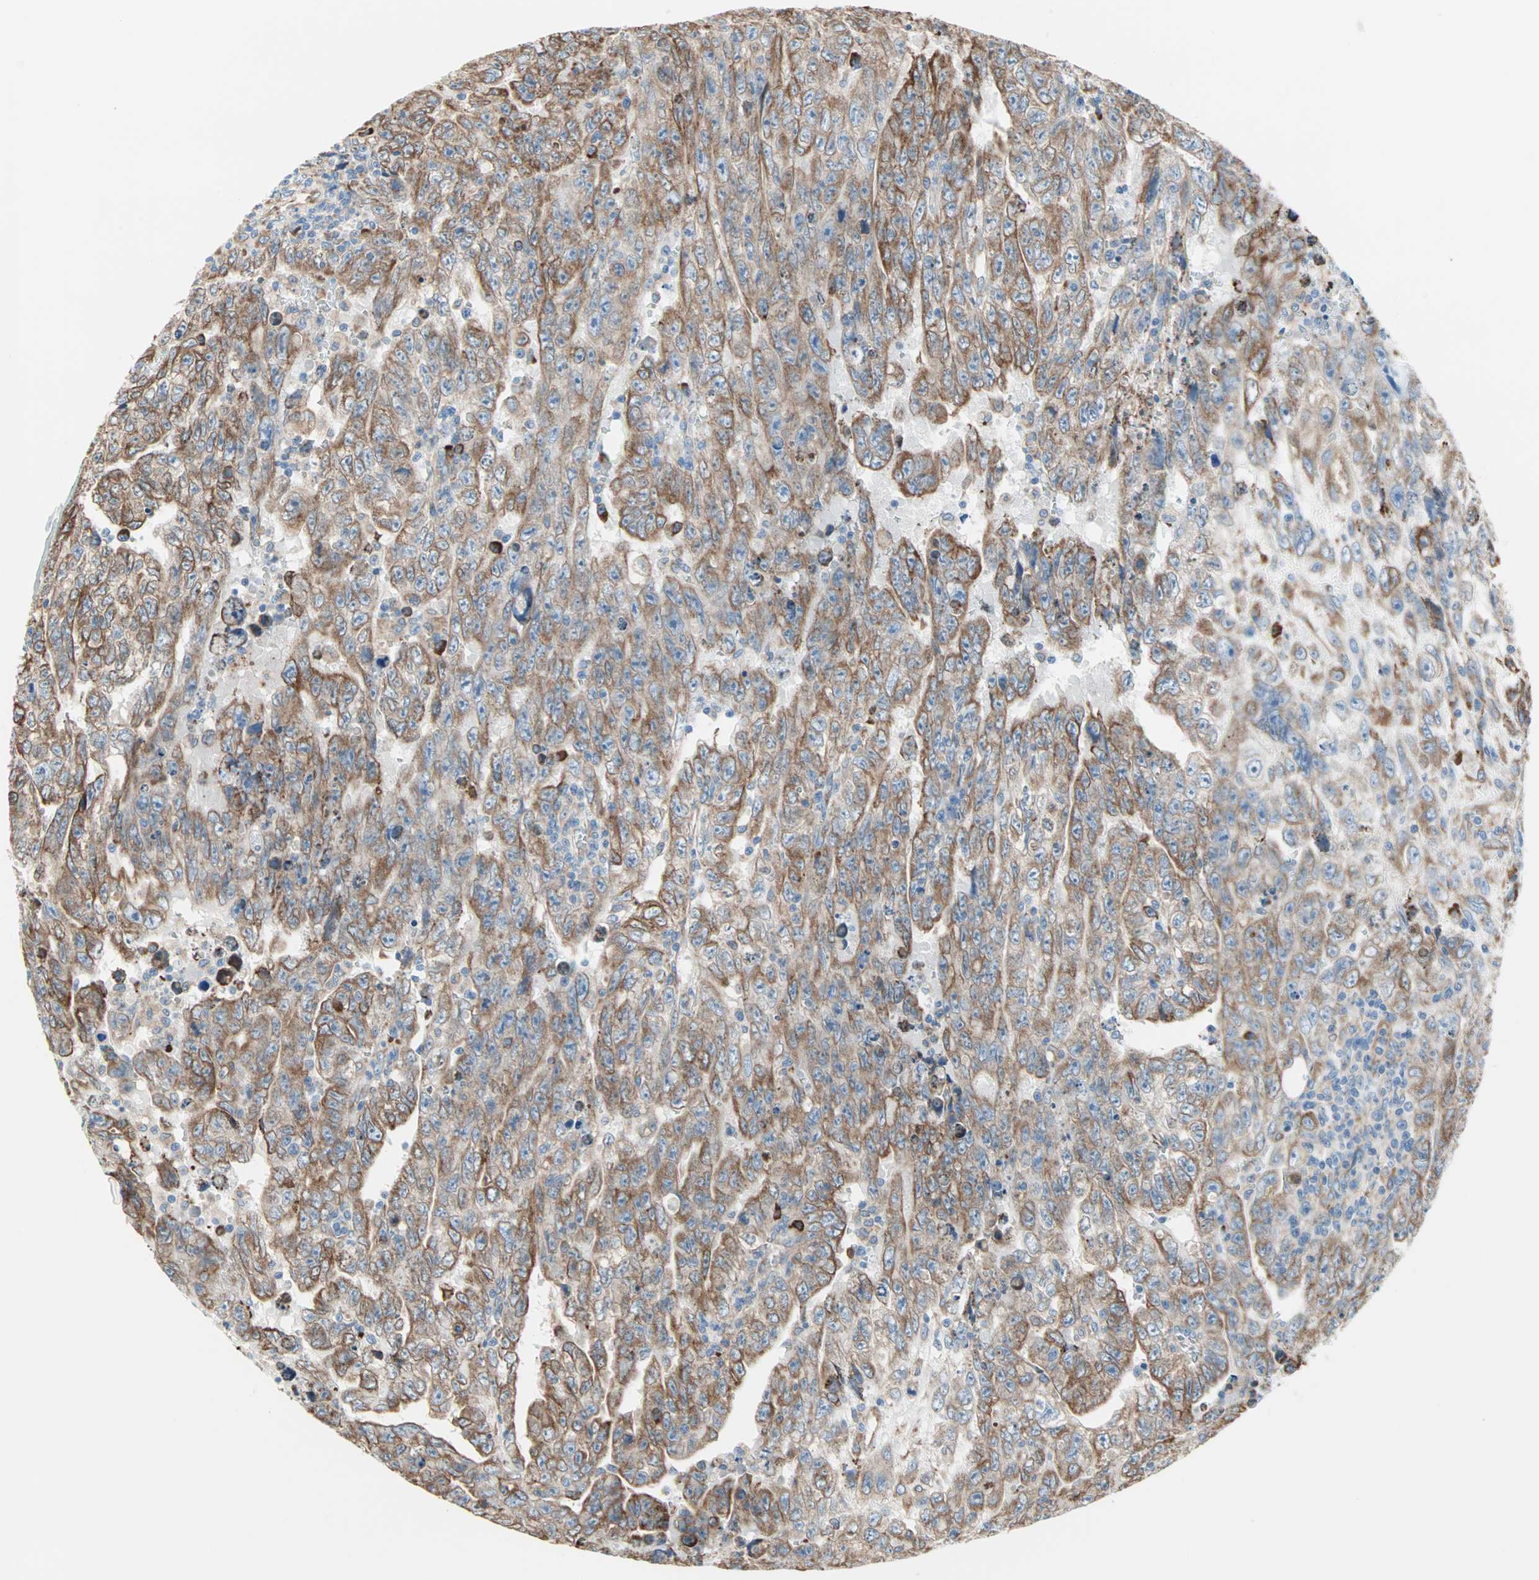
{"staining": {"intensity": "strong", "quantity": ">75%", "location": "cytoplasmic/membranous"}, "tissue": "testis cancer", "cell_type": "Tumor cells", "image_type": "cancer", "snomed": [{"axis": "morphology", "description": "Carcinoma, Embryonal, NOS"}, {"axis": "topography", "description": "Testis"}], "caption": "This photomicrograph demonstrates testis cancer (embryonal carcinoma) stained with immunohistochemistry to label a protein in brown. The cytoplasmic/membranous of tumor cells show strong positivity for the protein. Nuclei are counter-stained blue.", "gene": "PLCXD1", "patient": {"sex": "male", "age": 28}}